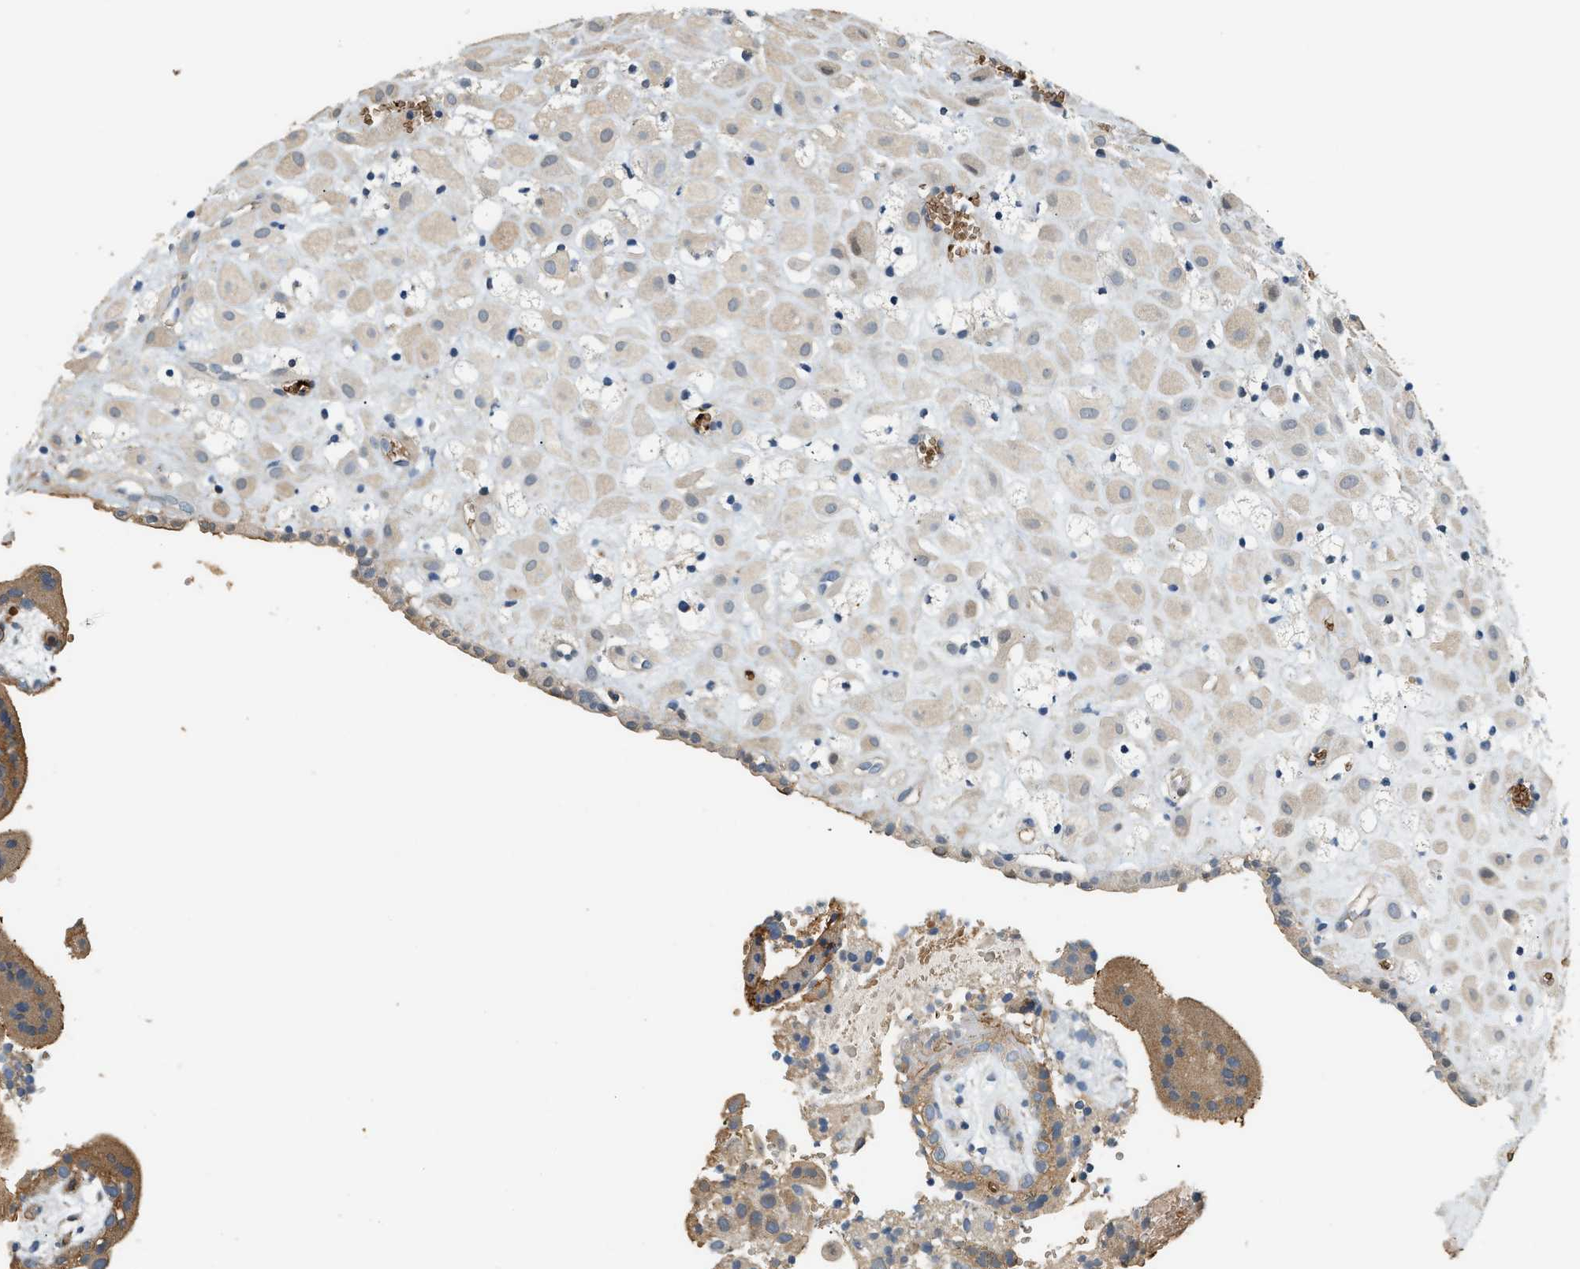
{"staining": {"intensity": "weak", "quantity": "<25%", "location": "cytoplasmic/membranous"}, "tissue": "placenta", "cell_type": "Decidual cells", "image_type": "normal", "snomed": [{"axis": "morphology", "description": "Normal tissue, NOS"}, {"axis": "topography", "description": "Placenta"}], "caption": "This photomicrograph is of unremarkable placenta stained with immunohistochemistry (IHC) to label a protein in brown with the nuclei are counter-stained blue. There is no positivity in decidual cells. Brightfield microscopy of immunohistochemistry (IHC) stained with DAB (3,3'-diaminobenzidine) (brown) and hematoxylin (blue), captured at high magnification.", "gene": "CYTH2", "patient": {"sex": "female", "age": 18}}